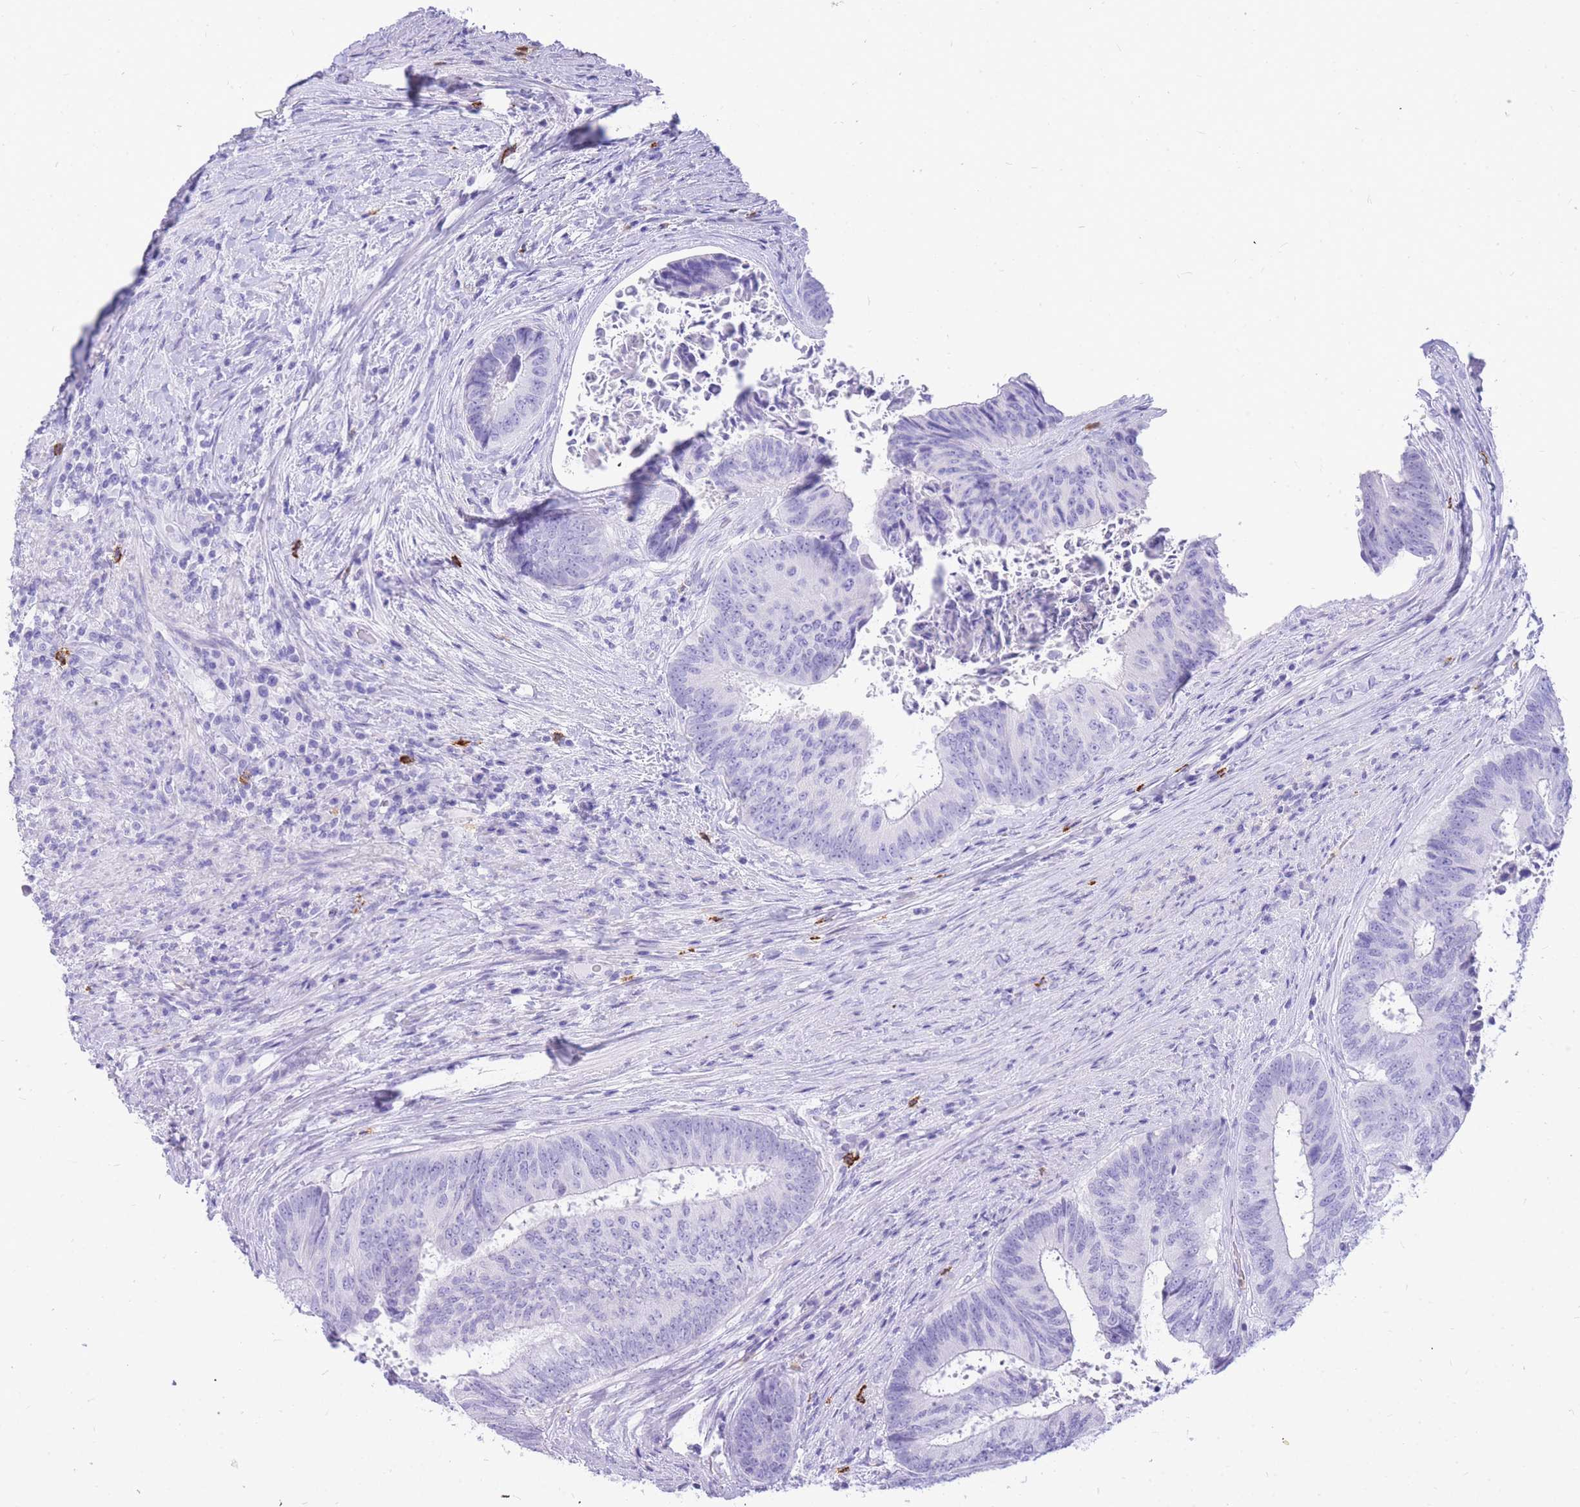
{"staining": {"intensity": "negative", "quantity": "none", "location": "none"}, "tissue": "colorectal cancer", "cell_type": "Tumor cells", "image_type": "cancer", "snomed": [{"axis": "morphology", "description": "Adenocarcinoma, NOS"}, {"axis": "topography", "description": "Rectum"}], "caption": "A photomicrograph of human colorectal cancer is negative for staining in tumor cells. Brightfield microscopy of IHC stained with DAB (brown) and hematoxylin (blue), captured at high magnification.", "gene": "HERC1", "patient": {"sex": "male", "age": 72}}